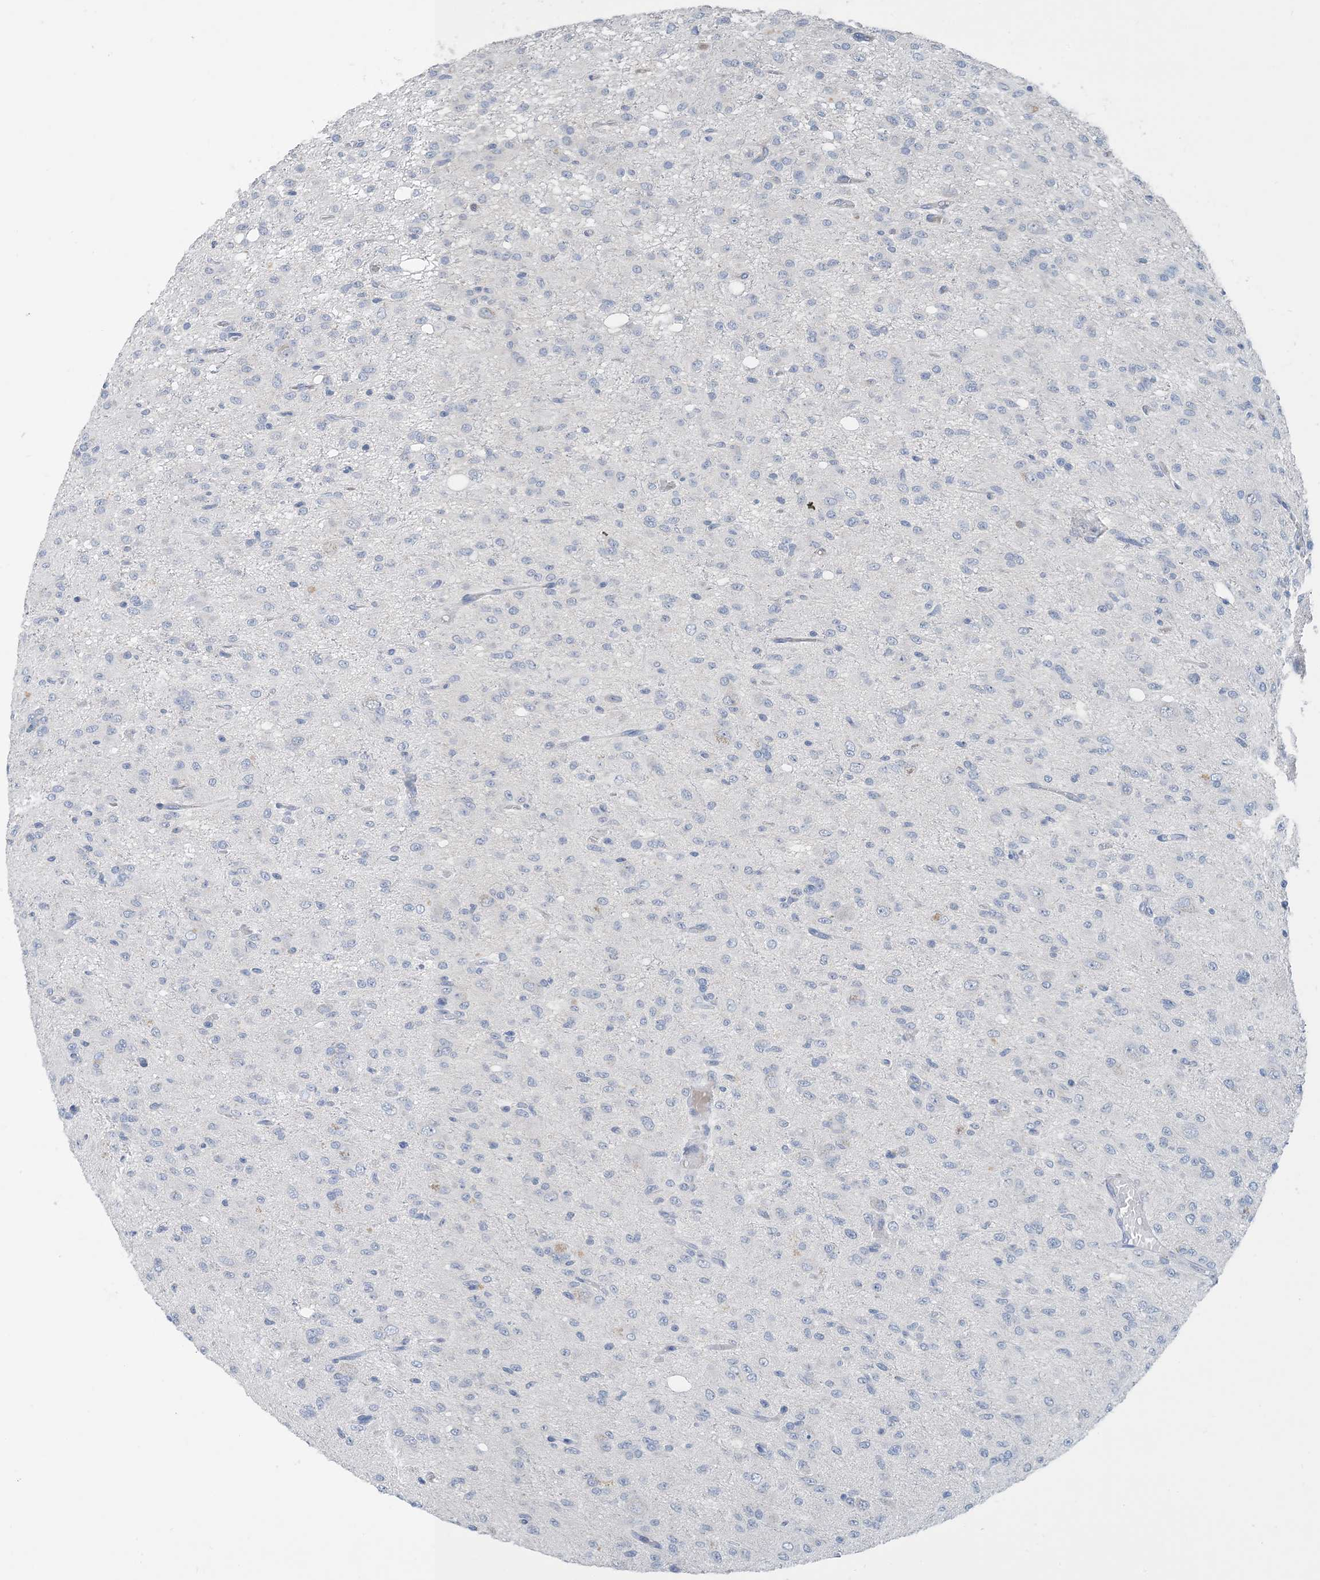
{"staining": {"intensity": "negative", "quantity": "none", "location": "none"}, "tissue": "glioma", "cell_type": "Tumor cells", "image_type": "cancer", "snomed": [{"axis": "morphology", "description": "Glioma, malignant, High grade"}, {"axis": "topography", "description": "Brain"}], "caption": "DAB immunohistochemical staining of human glioma exhibits no significant positivity in tumor cells. The staining is performed using DAB brown chromogen with nuclei counter-stained in using hematoxylin.", "gene": "CTRL", "patient": {"sex": "female", "age": 59}}